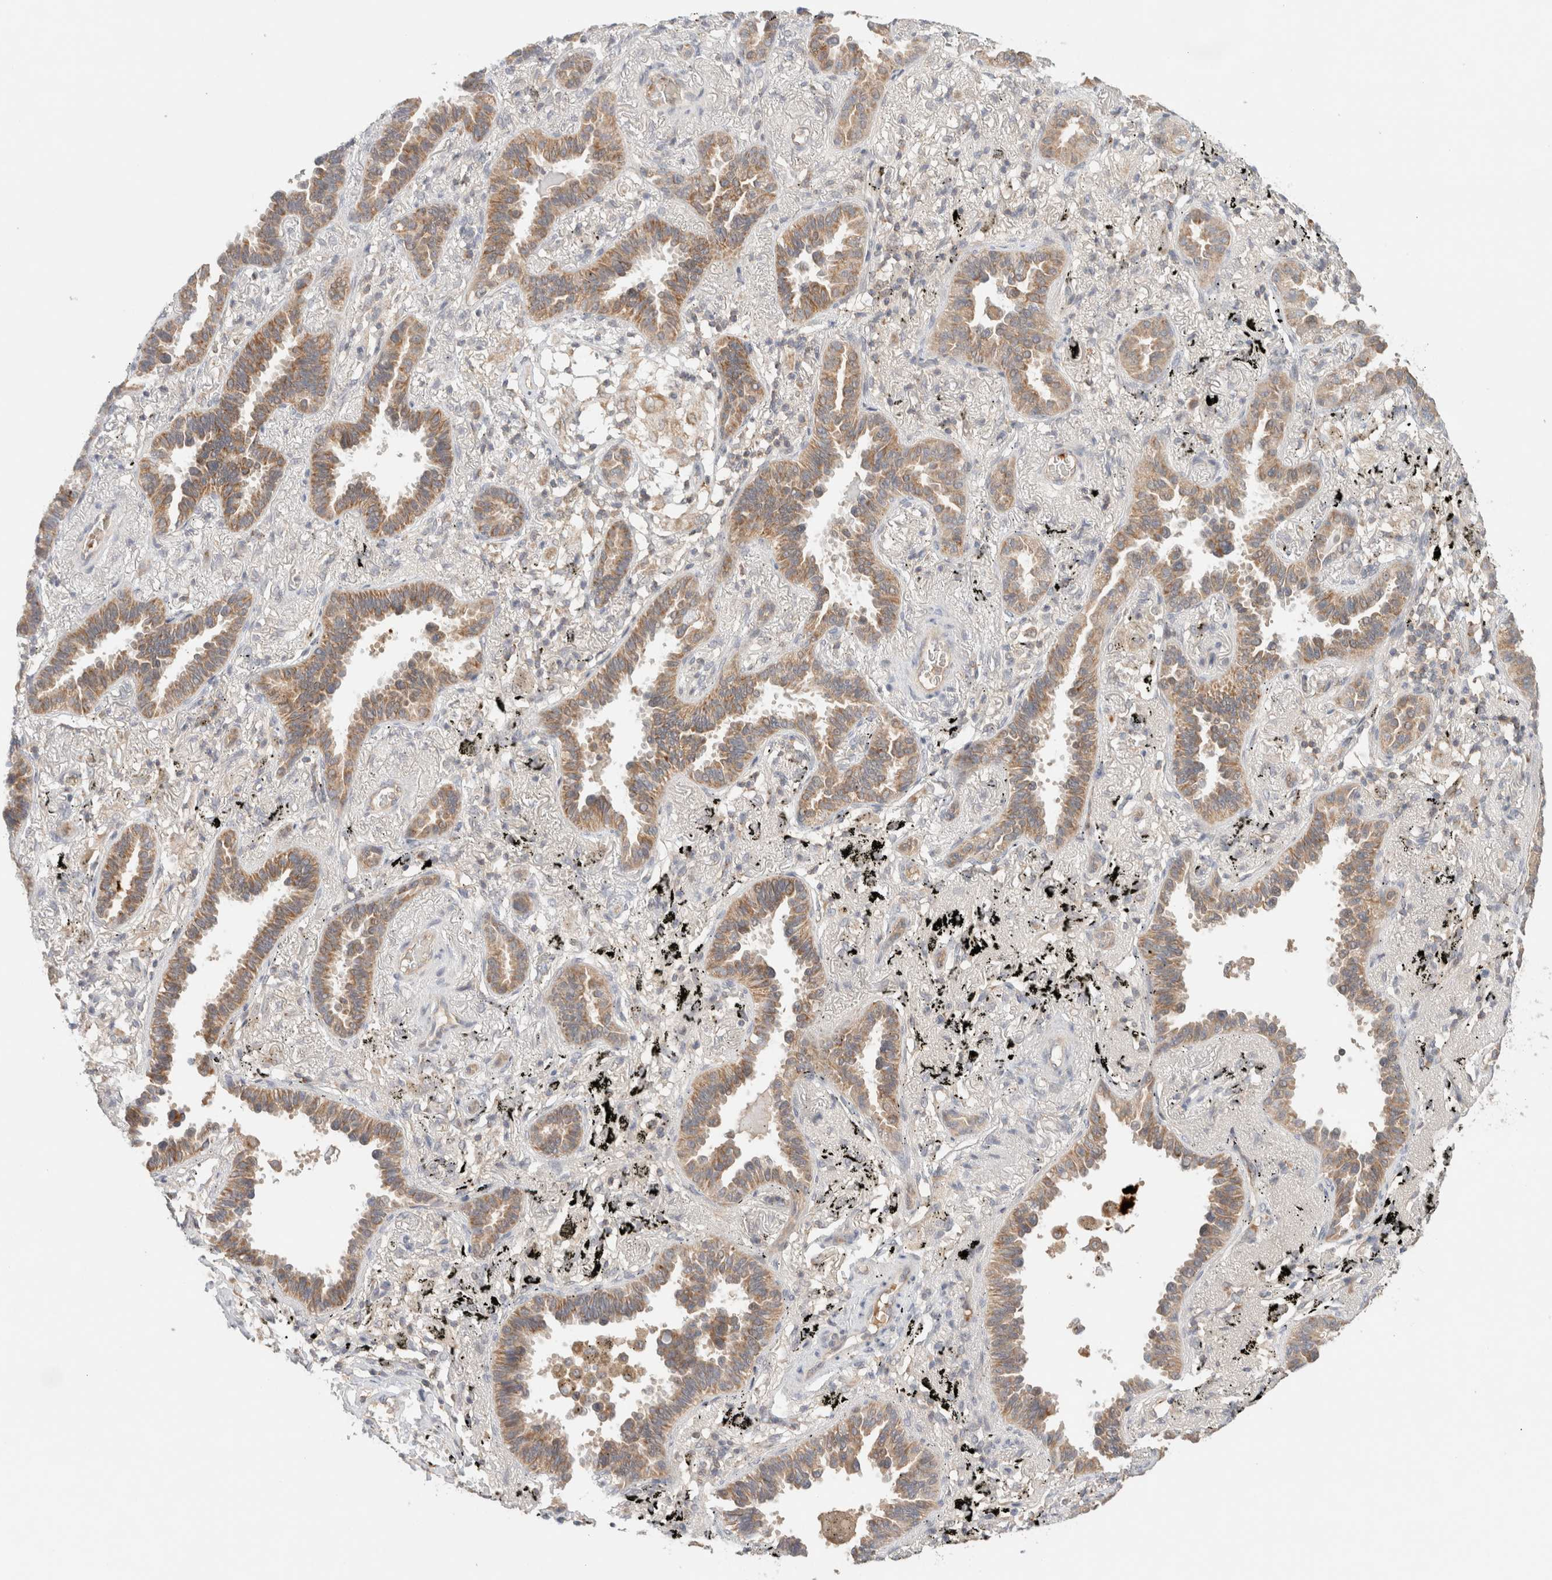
{"staining": {"intensity": "moderate", "quantity": ">75%", "location": "cytoplasmic/membranous"}, "tissue": "lung cancer", "cell_type": "Tumor cells", "image_type": "cancer", "snomed": [{"axis": "morphology", "description": "Adenocarcinoma, NOS"}, {"axis": "topography", "description": "Lung"}], "caption": "High-power microscopy captured an immunohistochemistry (IHC) micrograph of lung cancer, revealing moderate cytoplasmic/membranous staining in approximately >75% of tumor cells.", "gene": "MRM3", "patient": {"sex": "male", "age": 59}}